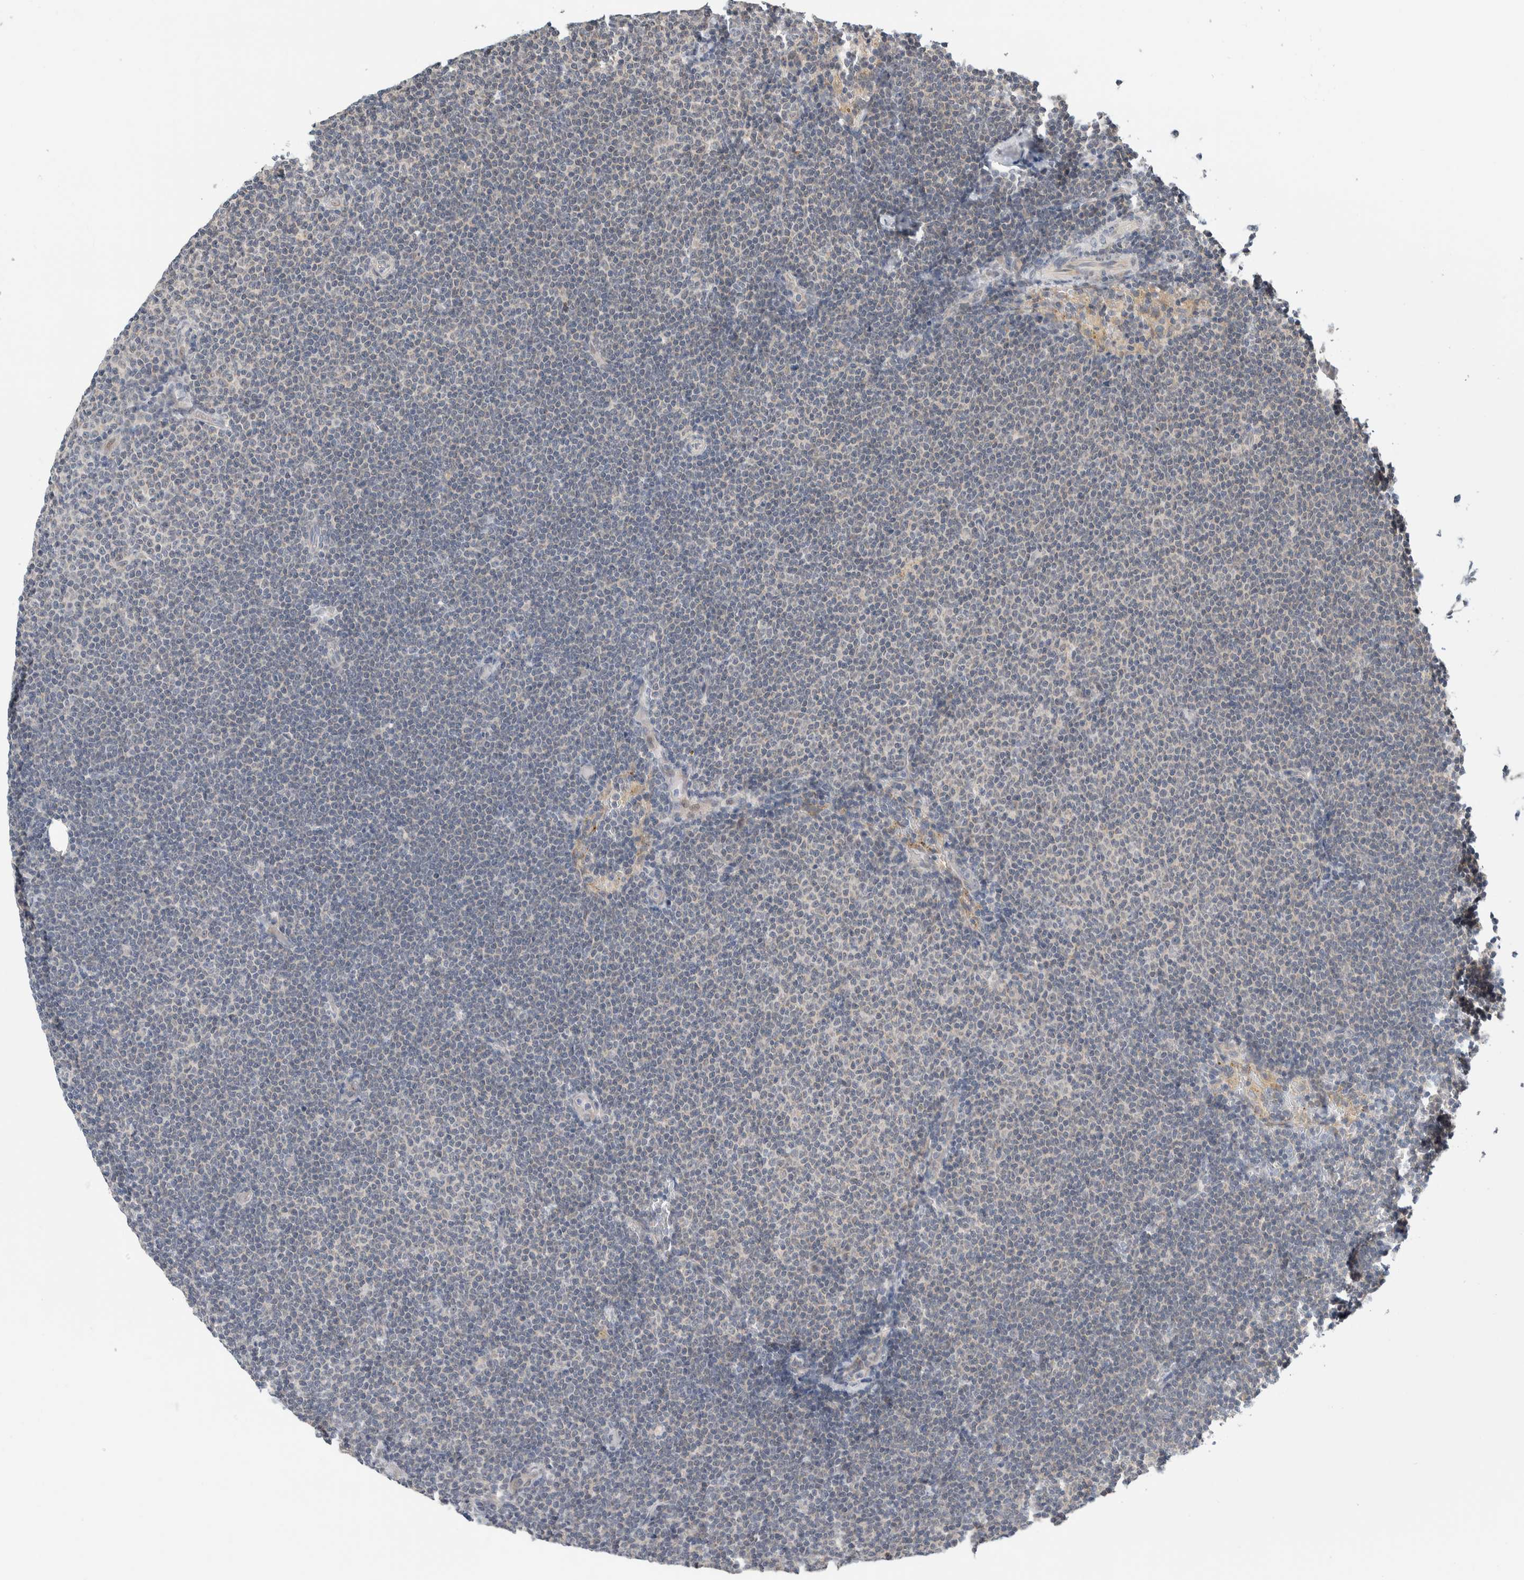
{"staining": {"intensity": "negative", "quantity": "none", "location": "none"}, "tissue": "lymphoma", "cell_type": "Tumor cells", "image_type": "cancer", "snomed": [{"axis": "morphology", "description": "Malignant lymphoma, non-Hodgkin's type, Low grade"}, {"axis": "topography", "description": "Lymph node"}], "caption": "Immunohistochemistry of low-grade malignant lymphoma, non-Hodgkin's type demonstrates no expression in tumor cells.", "gene": "SHPK", "patient": {"sex": "female", "age": 53}}